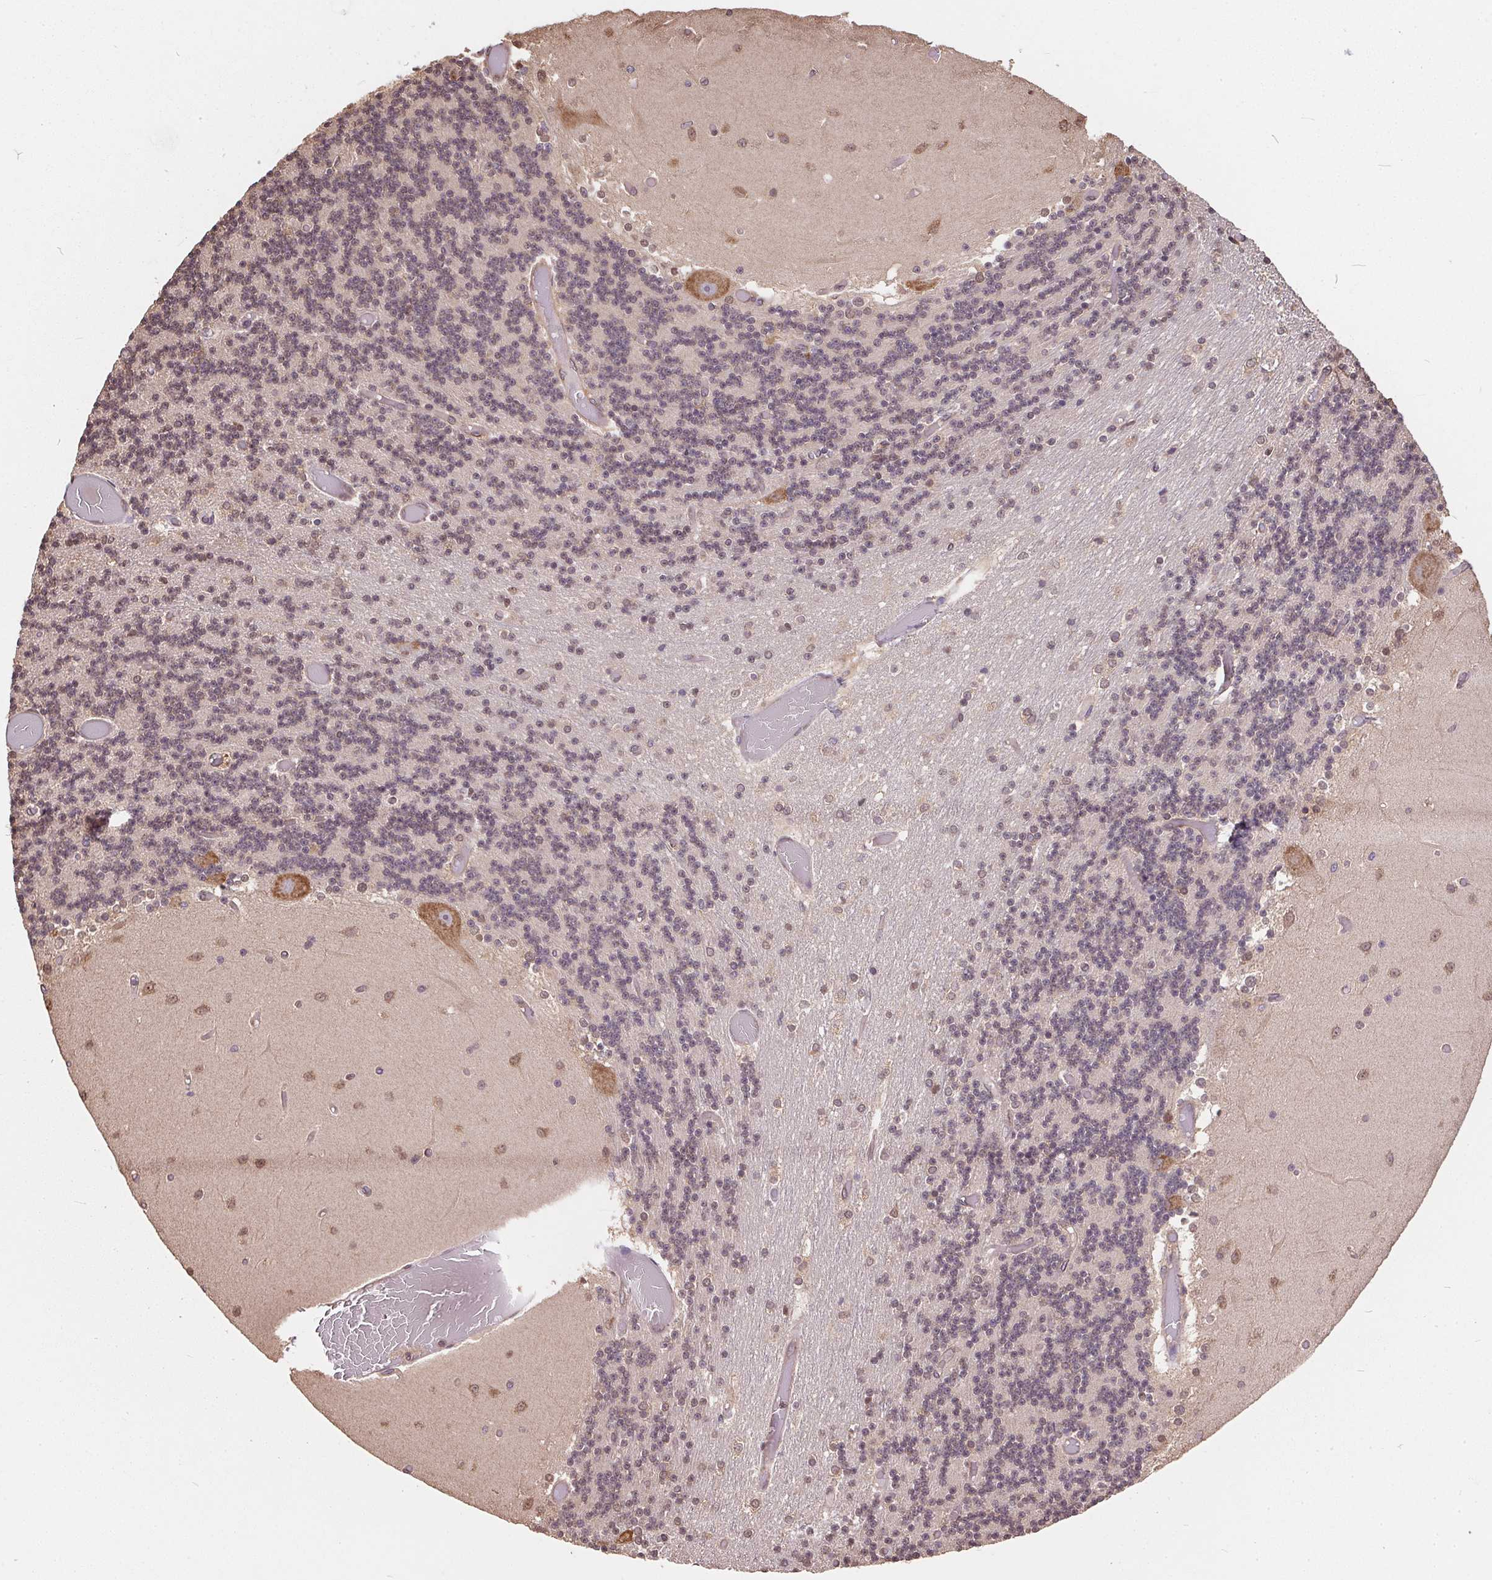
{"staining": {"intensity": "weak", "quantity": "25%-75%", "location": "cytoplasmic/membranous"}, "tissue": "cerebellum", "cell_type": "Cells in granular layer", "image_type": "normal", "snomed": [{"axis": "morphology", "description": "Normal tissue, NOS"}, {"axis": "topography", "description": "Cerebellum"}], "caption": "IHC image of unremarkable human cerebellum stained for a protein (brown), which reveals low levels of weak cytoplasmic/membranous expression in approximately 25%-75% of cells in granular layer.", "gene": "EIF2S1", "patient": {"sex": "female", "age": 28}}